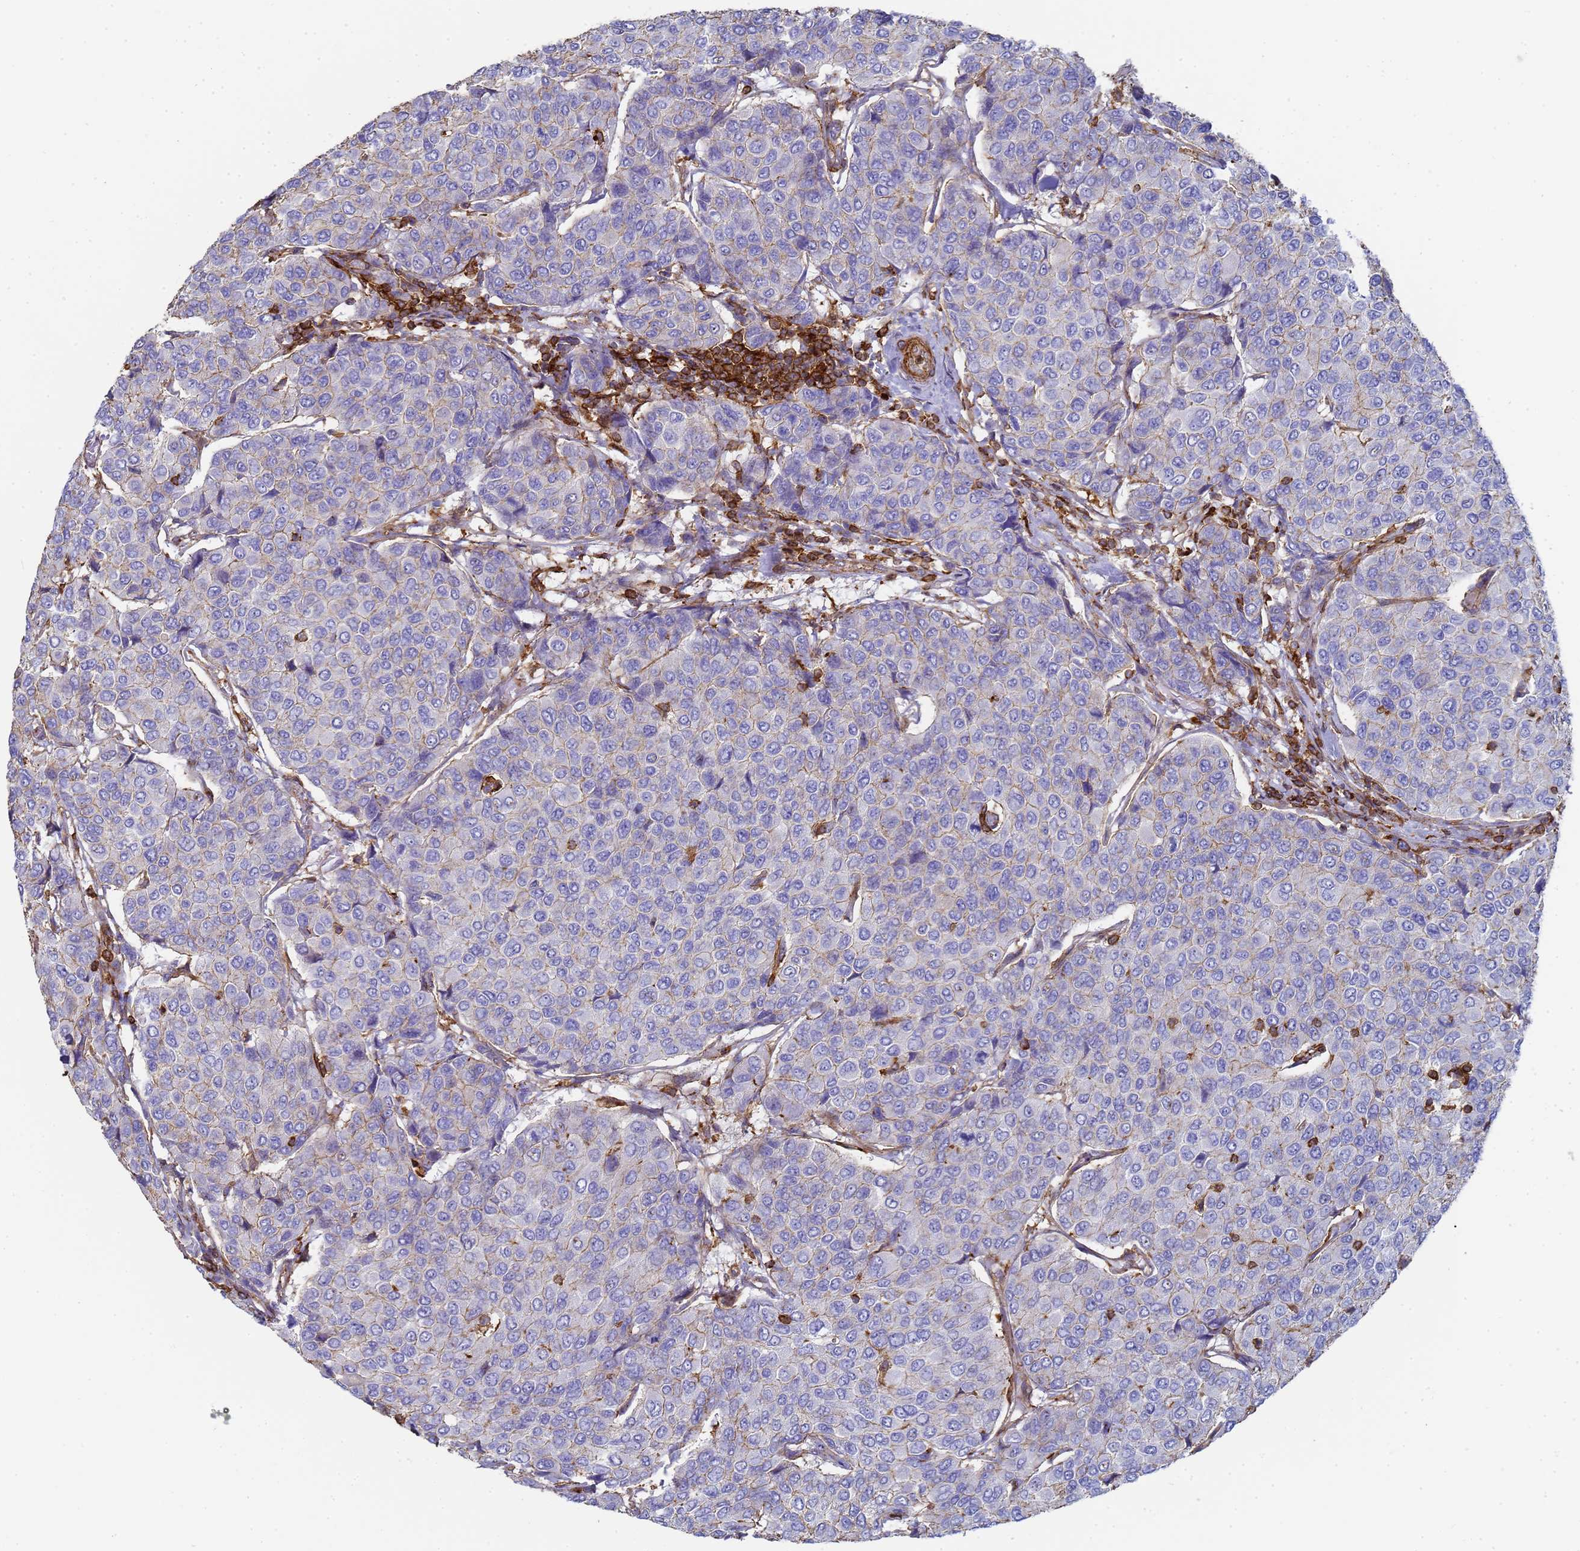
{"staining": {"intensity": "negative", "quantity": "none", "location": "none"}, "tissue": "breast cancer", "cell_type": "Tumor cells", "image_type": "cancer", "snomed": [{"axis": "morphology", "description": "Duct carcinoma"}, {"axis": "topography", "description": "Breast"}], "caption": "Immunohistochemical staining of intraductal carcinoma (breast) exhibits no significant expression in tumor cells.", "gene": "ACTB", "patient": {"sex": "female", "age": 55}}